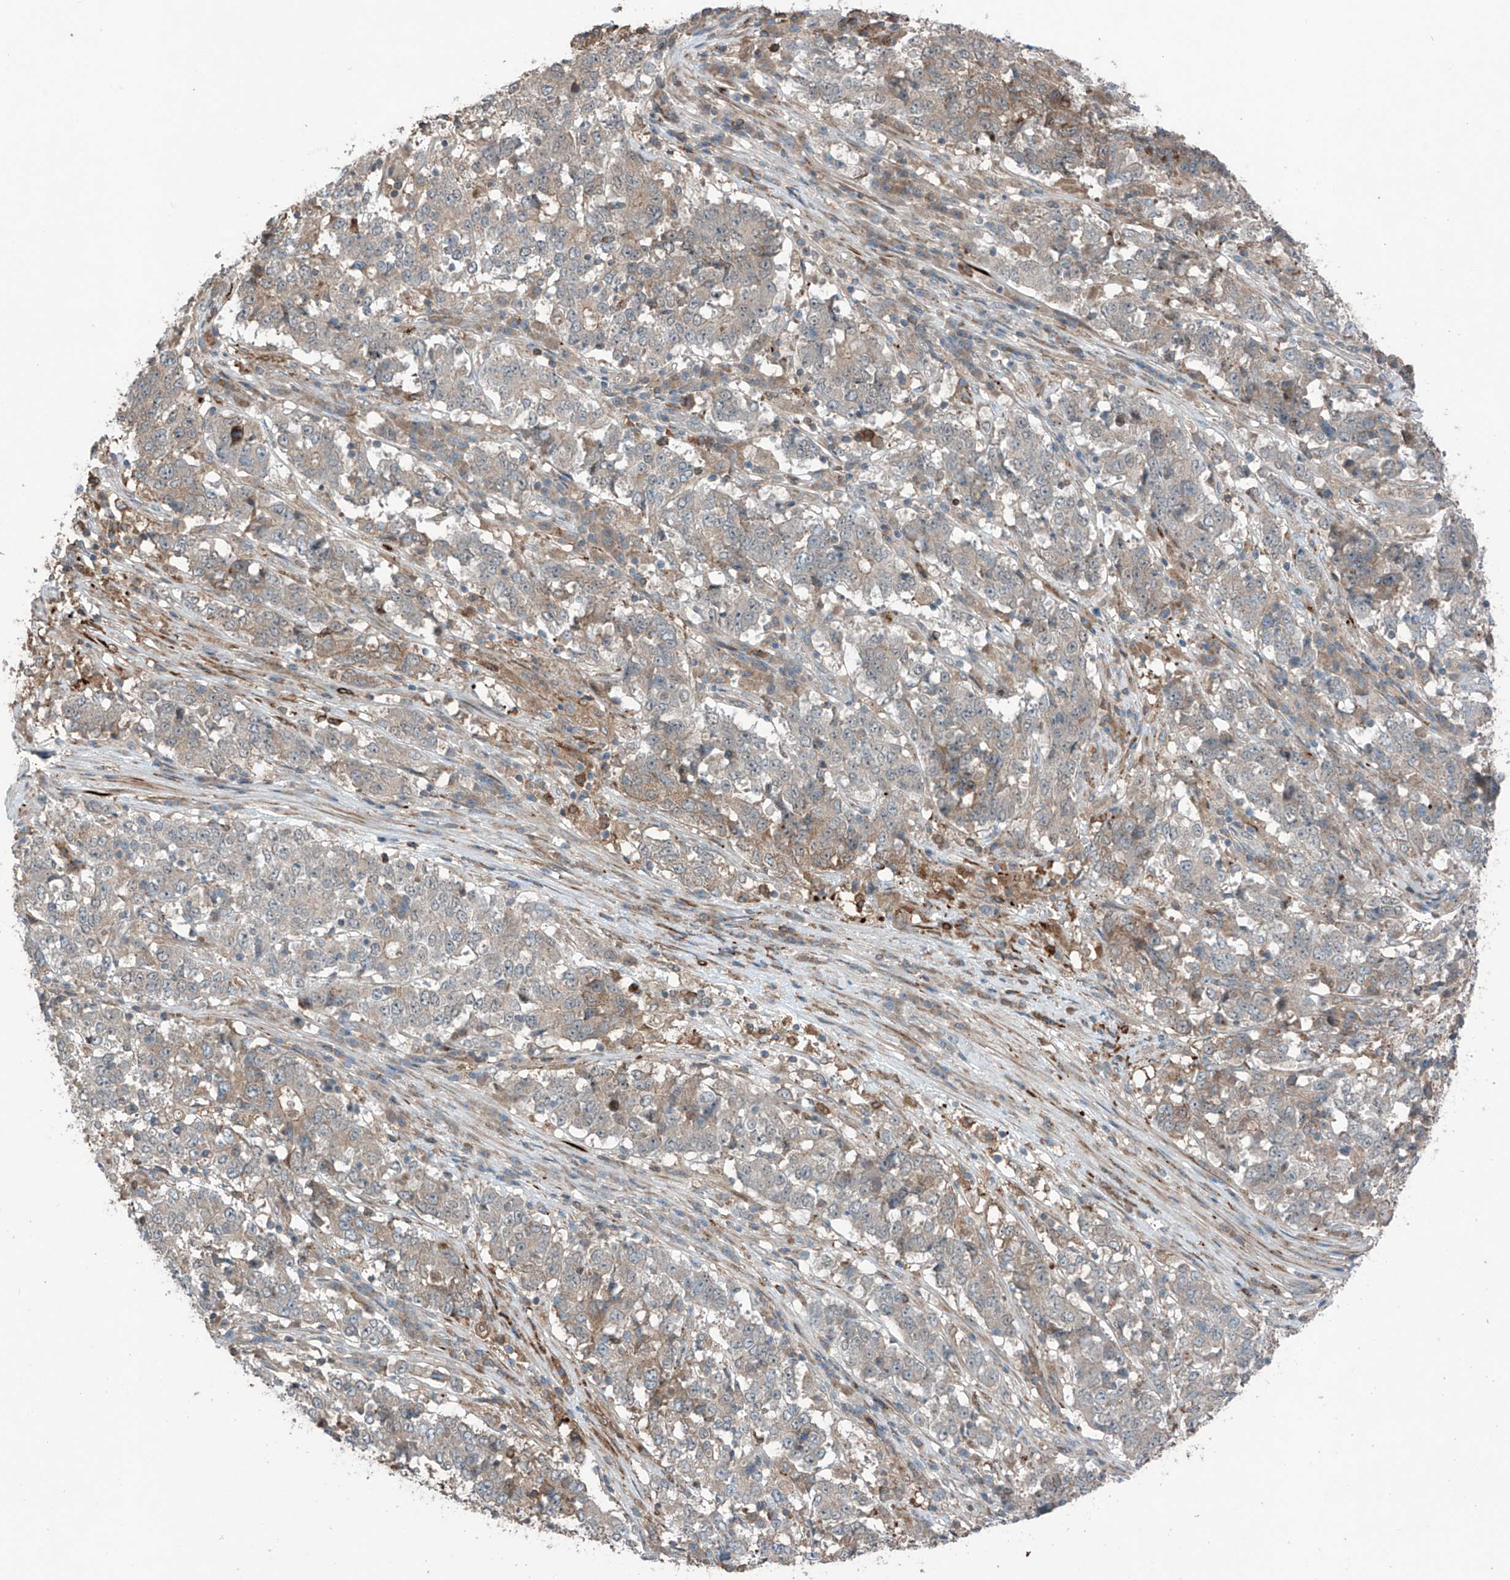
{"staining": {"intensity": "weak", "quantity": "<25%", "location": "cytoplasmic/membranous"}, "tissue": "stomach cancer", "cell_type": "Tumor cells", "image_type": "cancer", "snomed": [{"axis": "morphology", "description": "Adenocarcinoma, NOS"}, {"axis": "topography", "description": "Stomach"}], "caption": "Histopathology image shows no protein staining in tumor cells of stomach cancer tissue.", "gene": "SAMD3", "patient": {"sex": "male", "age": 59}}